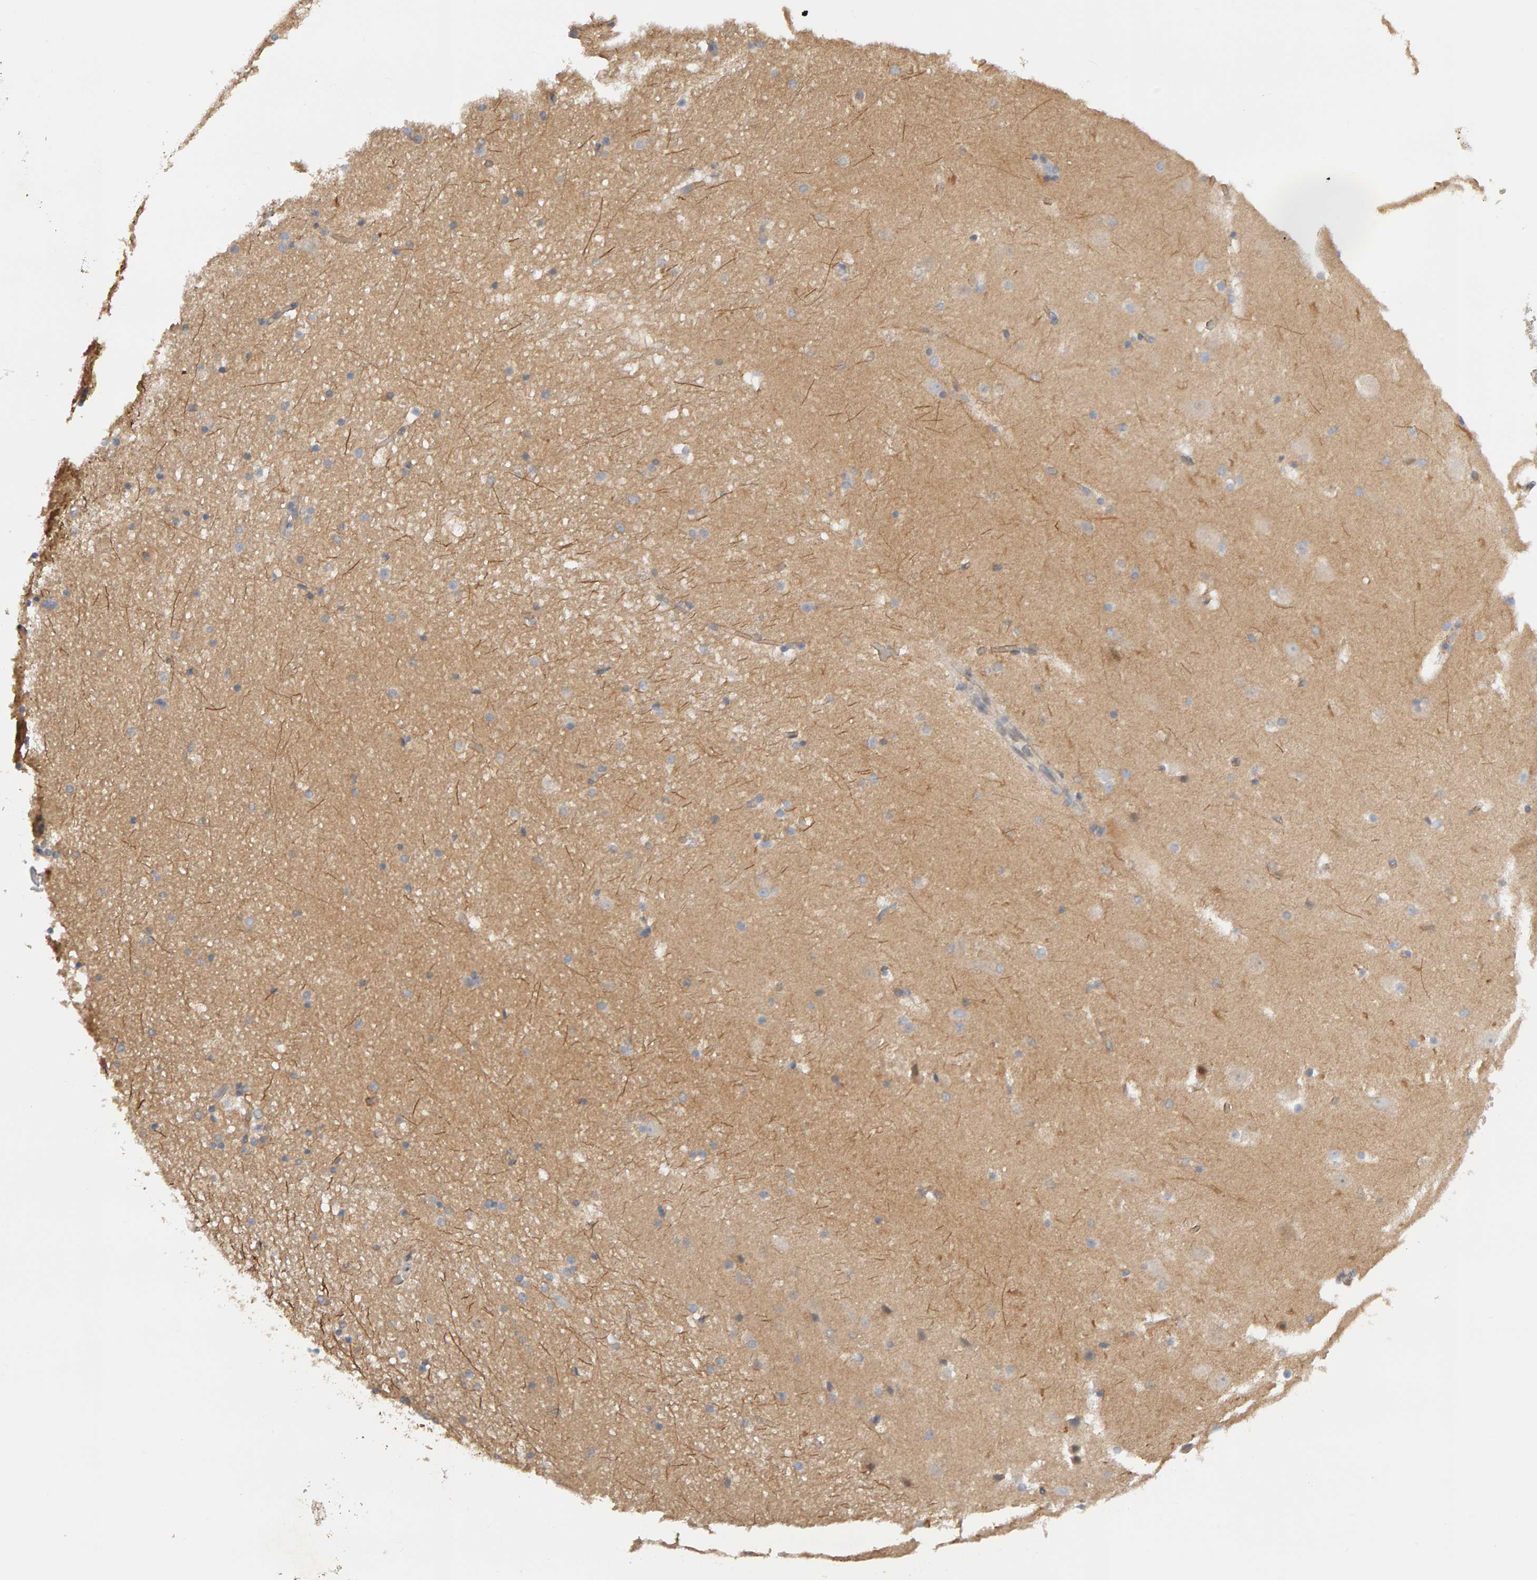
{"staining": {"intensity": "negative", "quantity": "none", "location": "none"}, "tissue": "hippocampus", "cell_type": "Glial cells", "image_type": "normal", "snomed": [{"axis": "morphology", "description": "Normal tissue, NOS"}, {"axis": "topography", "description": "Hippocampus"}], "caption": "The immunohistochemistry (IHC) image has no significant positivity in glial cells of hippocampus.", "gene": "PPP1R16A", "patient": {"sex": "male", "age": 45}}